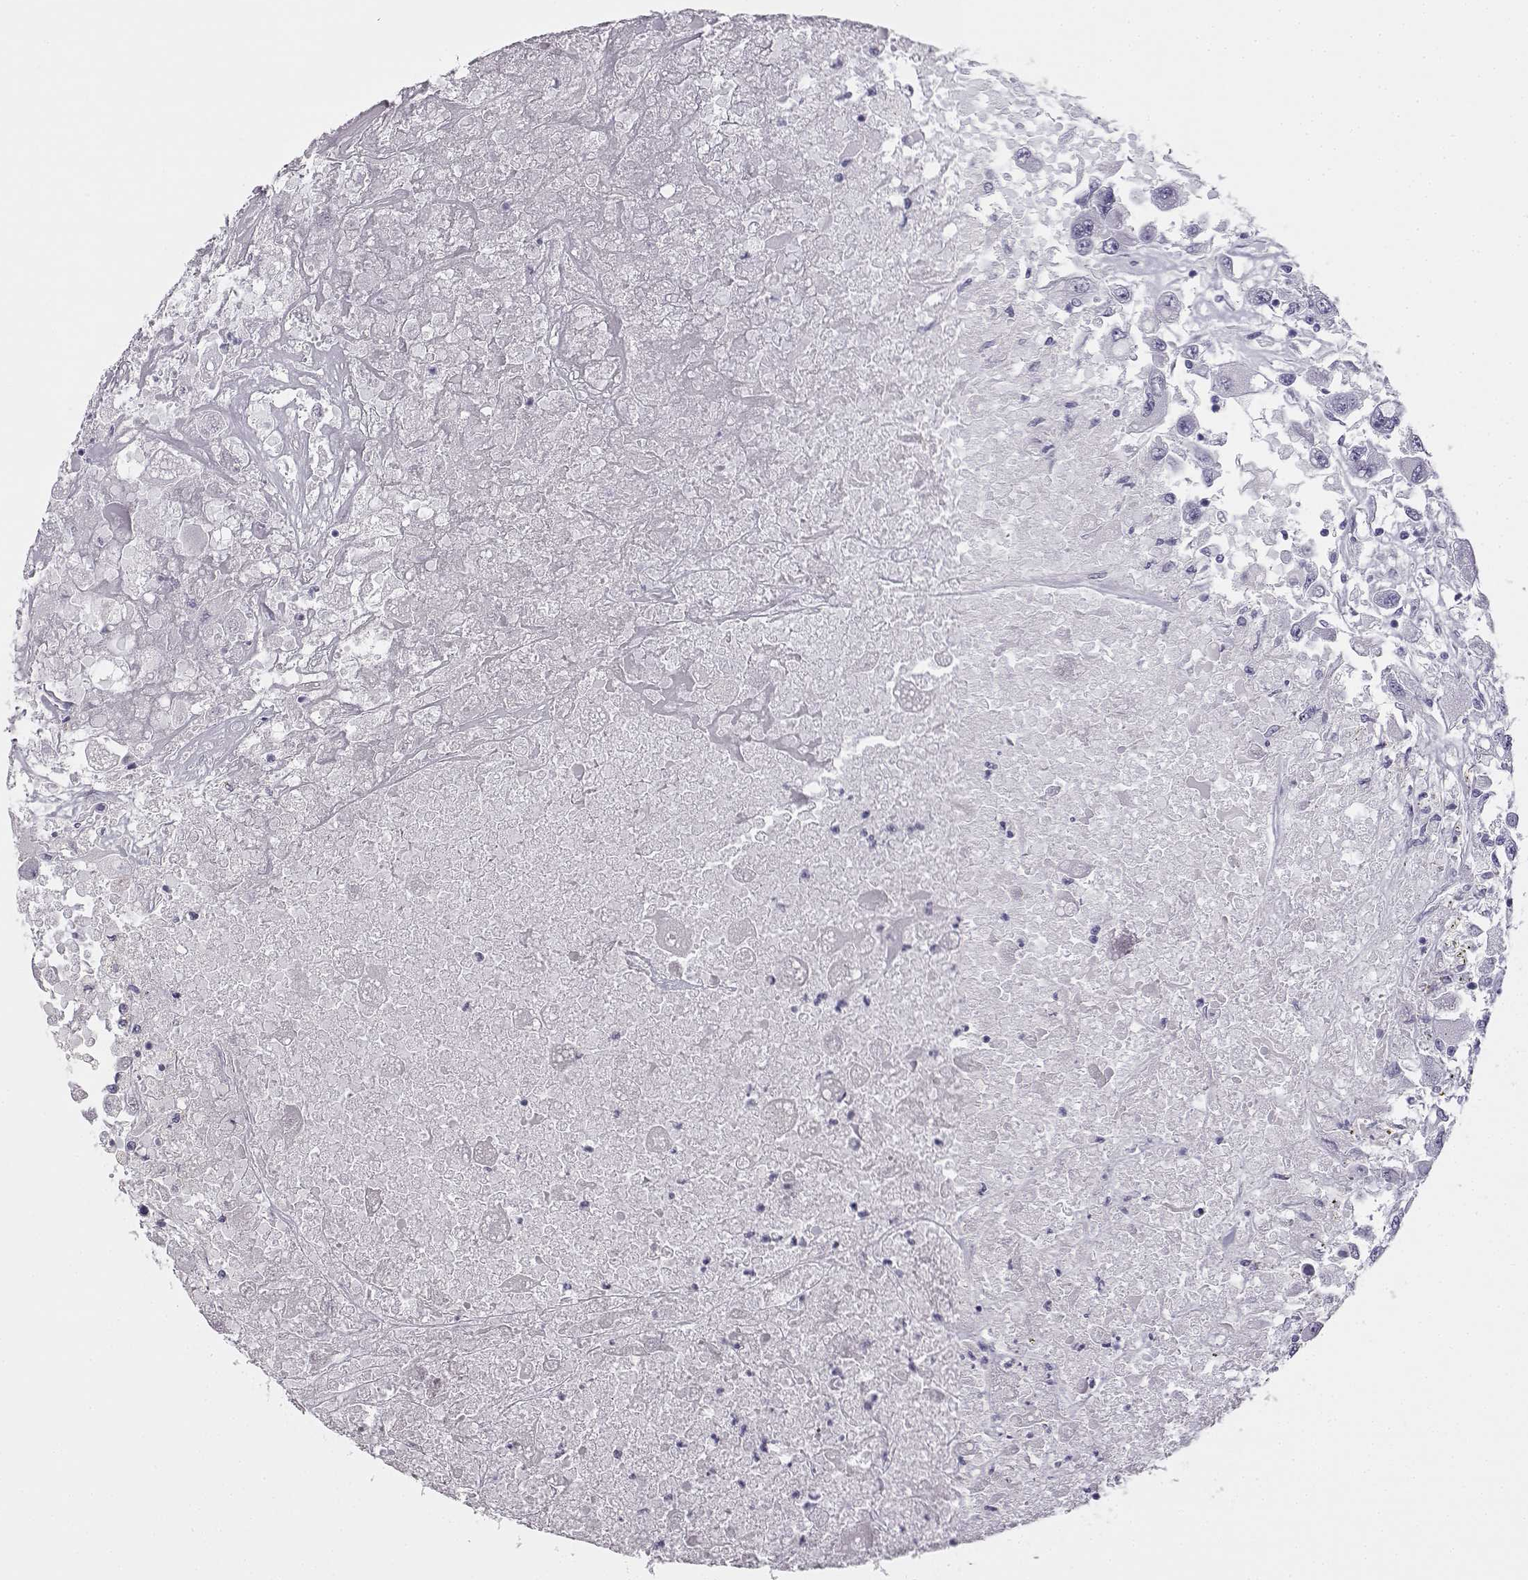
{"staining": {"intensity": "negative", "quantity": "none", "location": "none"}, "tissue": "renal cancer", "cell_type": "Tumor cells", "image_type": "cancer", "snomed": [{"axis": "morphology", "description": "Adenocarcinoma, NOS"}, {"axis": "topography", "description": "Kidney"}], "caption": "Renal cancer stained for a protein using immunohistochemistry reveals no expression tumor cells.", "gene": "VGF", "patient": {"sex": "female", "age": 67}}